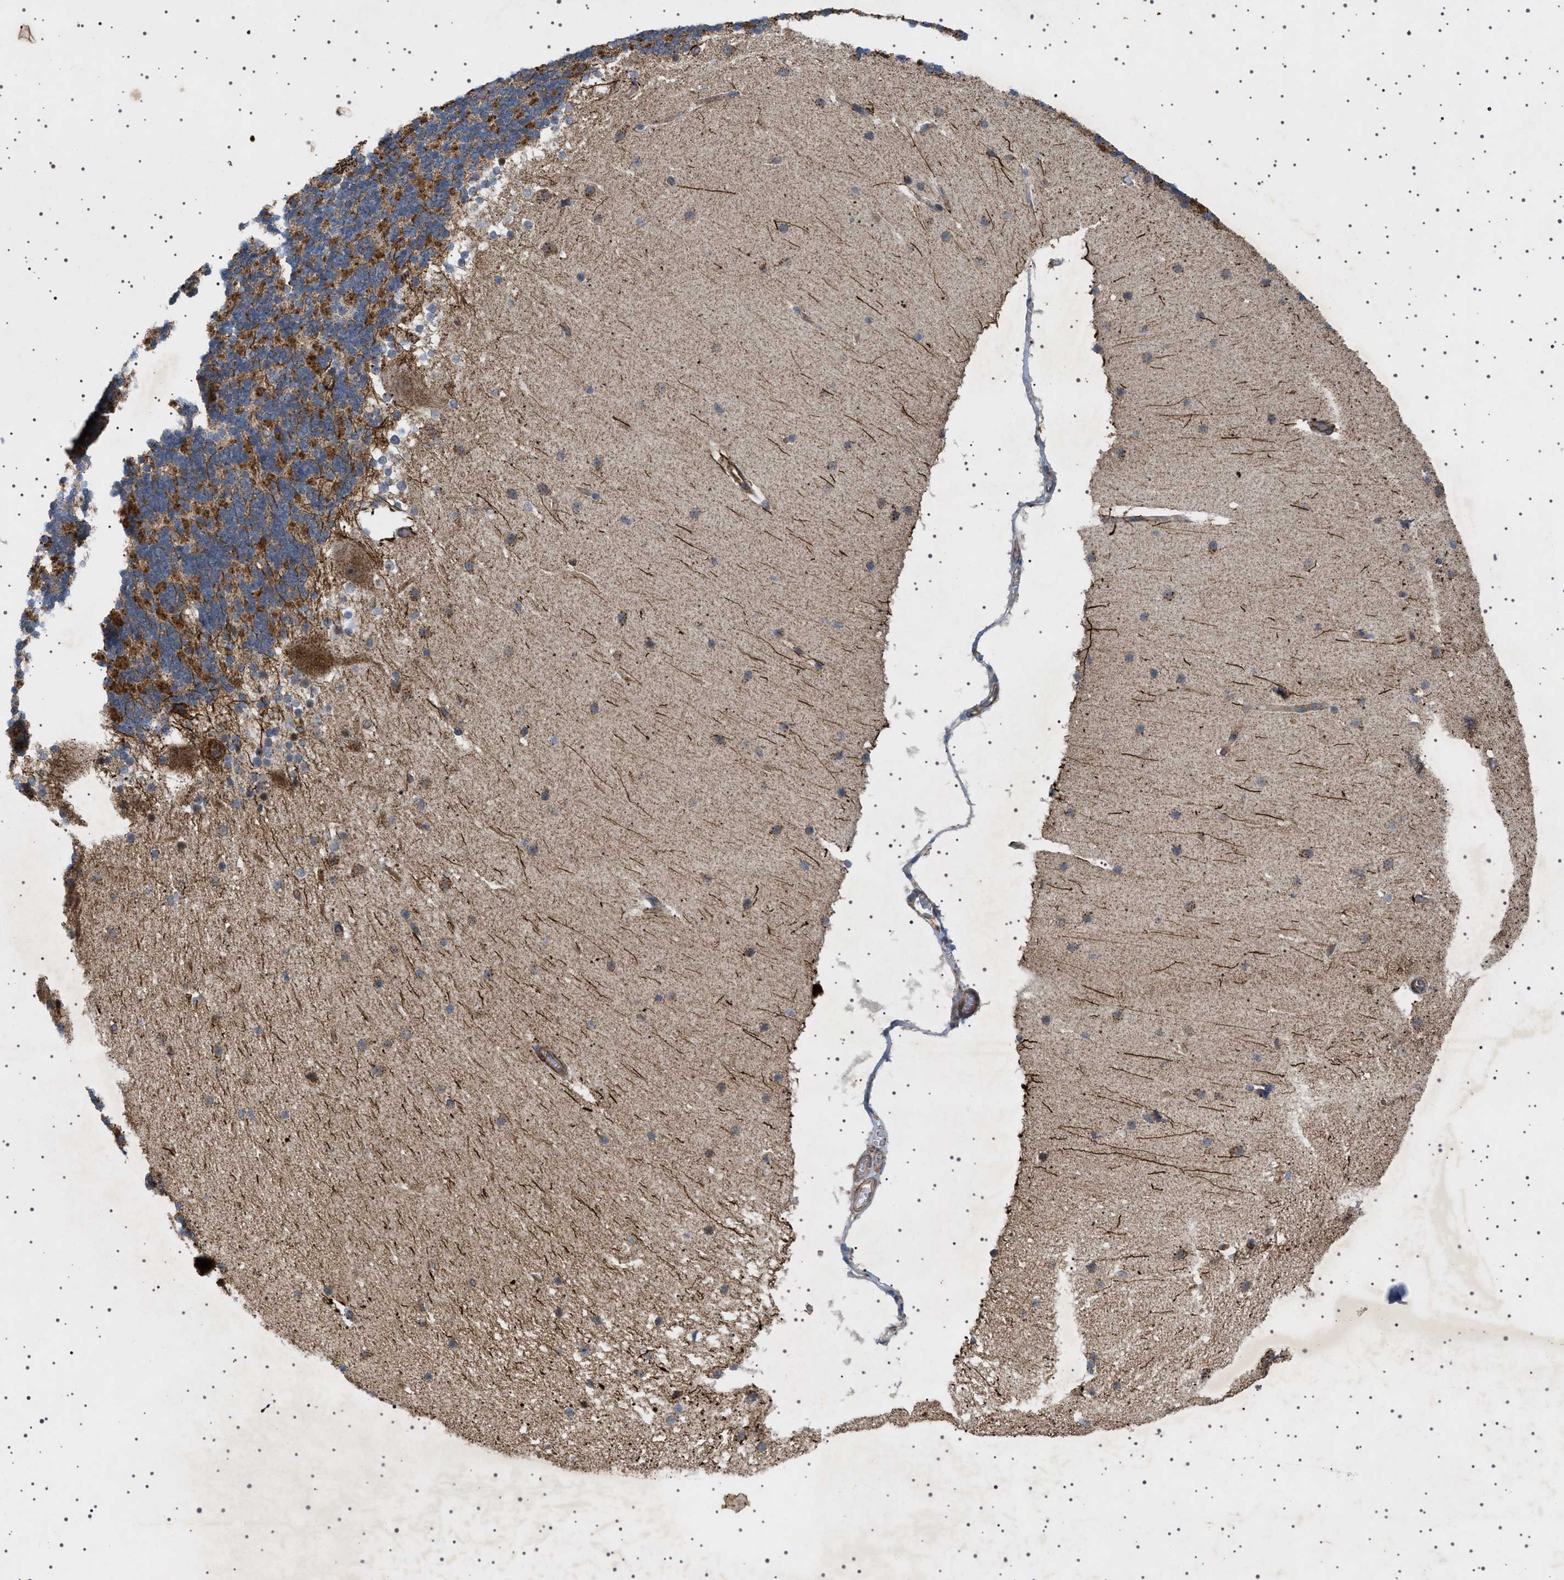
{"staining": {"intensity": "strong", "quantity": ">75%", "location": "cytoplasmic/membranous"}, "tissue": "cerebellum", "cell_type": "Cells in granular layer", "image_type": "normal", "snomed": [{"axis": "morphology", "description": "Normal tissue, NOS"}, {"axis": "topography", "description": "Cerebellum"}], "caption": "IHC (DAB (3,3'-diaminobenzidine)) staining of benign cerebellum displays strong cytoplasmic/membranous protein staining in approximately >75% of cells in granular layer.", "gene": "CCDC186", "patient": {"sex": "female", "age": 19}}